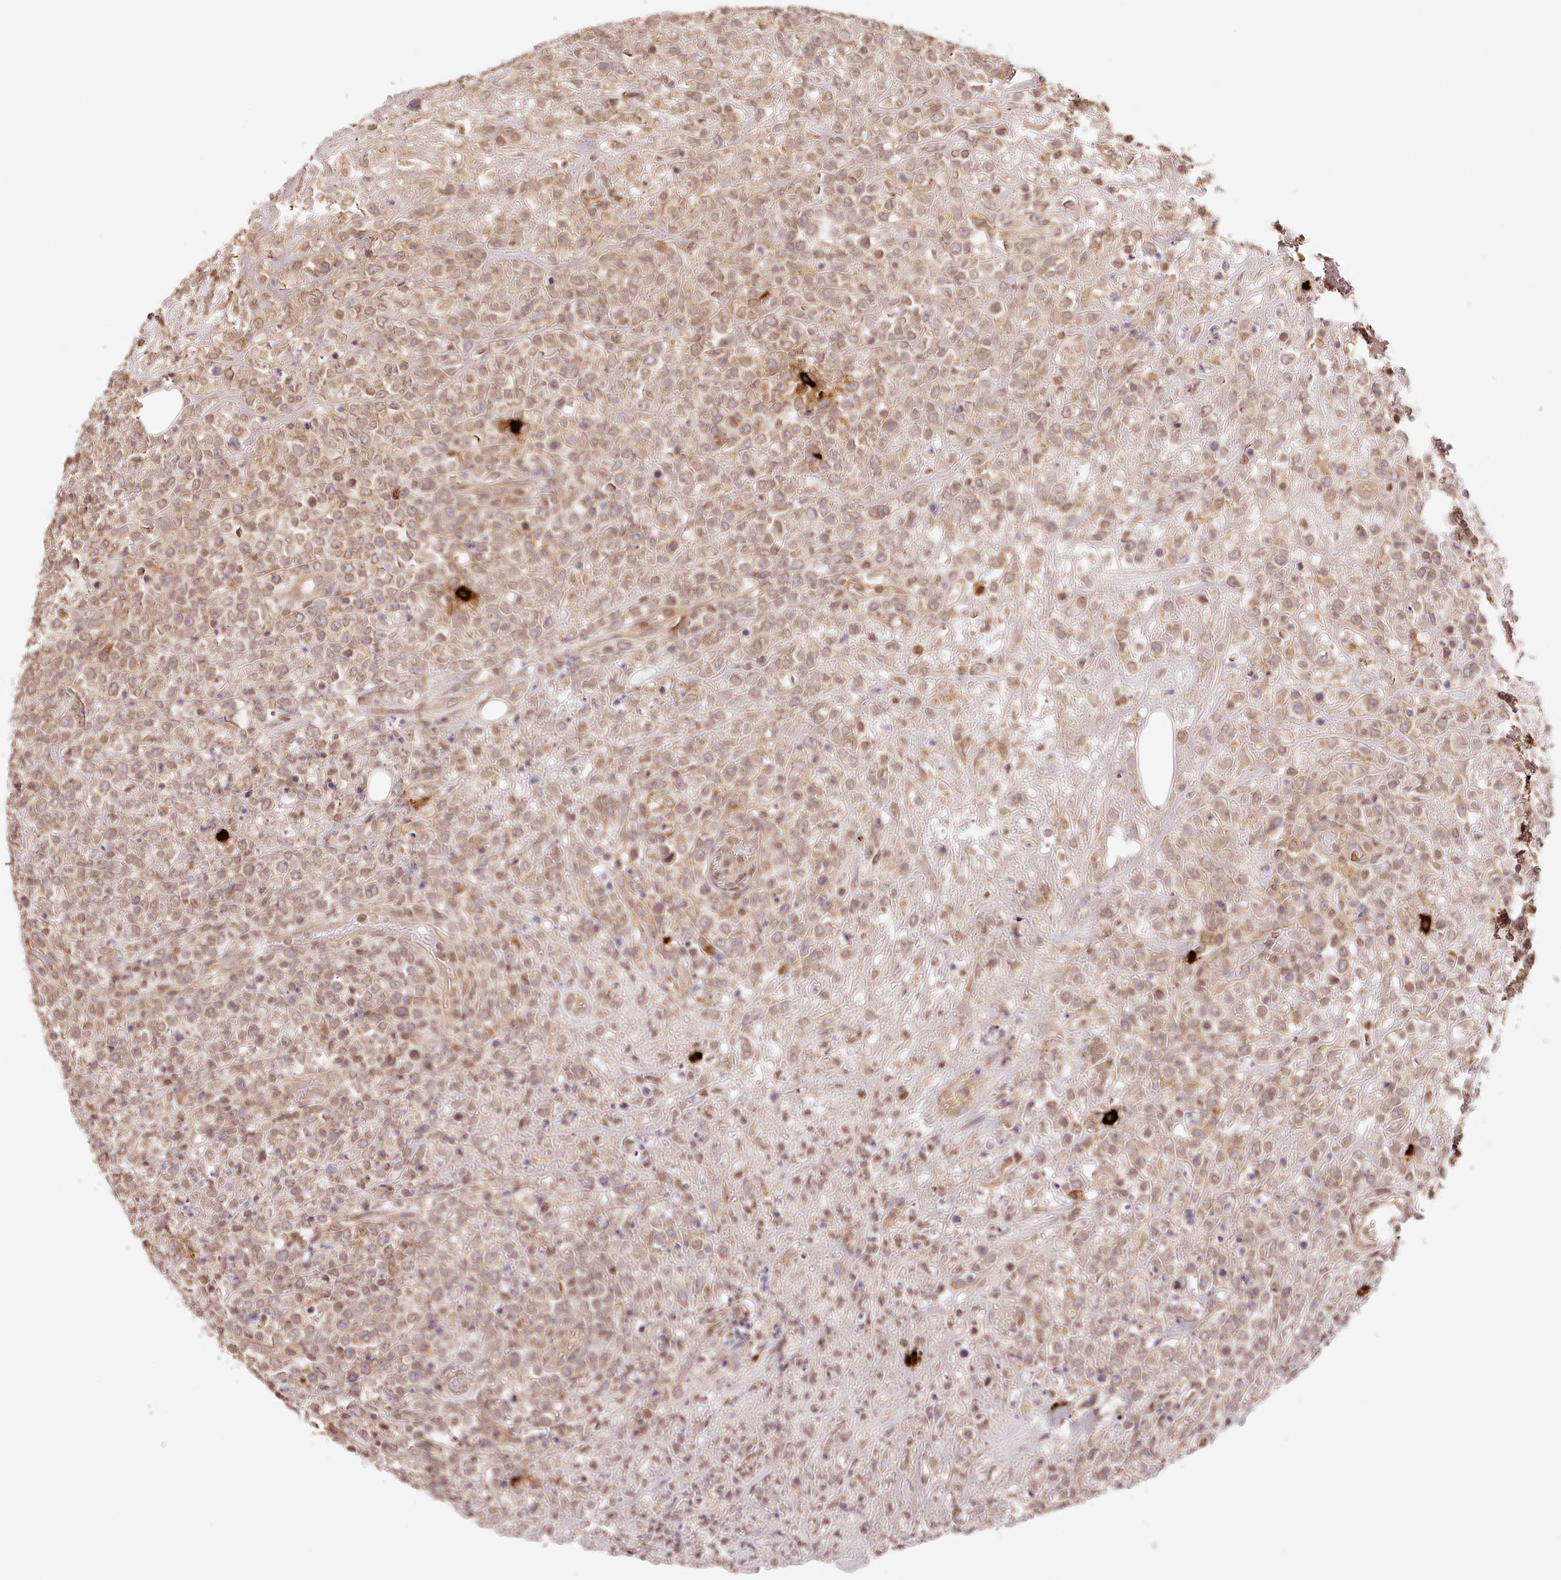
{"staining": {"intensity": "moderate", "quantity": "<25%", "location": "nuclear"}, "tissue": "lymphoma", "cell_type": "Tumor cells", "image_type": "cancer", "snomed": [{"axis": "morphology", "description": "Malignant lymphoma, non-Hodgkin's type, High grade"}, {"axis": "topography", "description": "Colon"}], "caption": "Human lymphoma stained with a protein marker displays moderate staining in tumor cells.", "gene": "SYNGR1", "patient": {"sex": "female", "age": 53}}